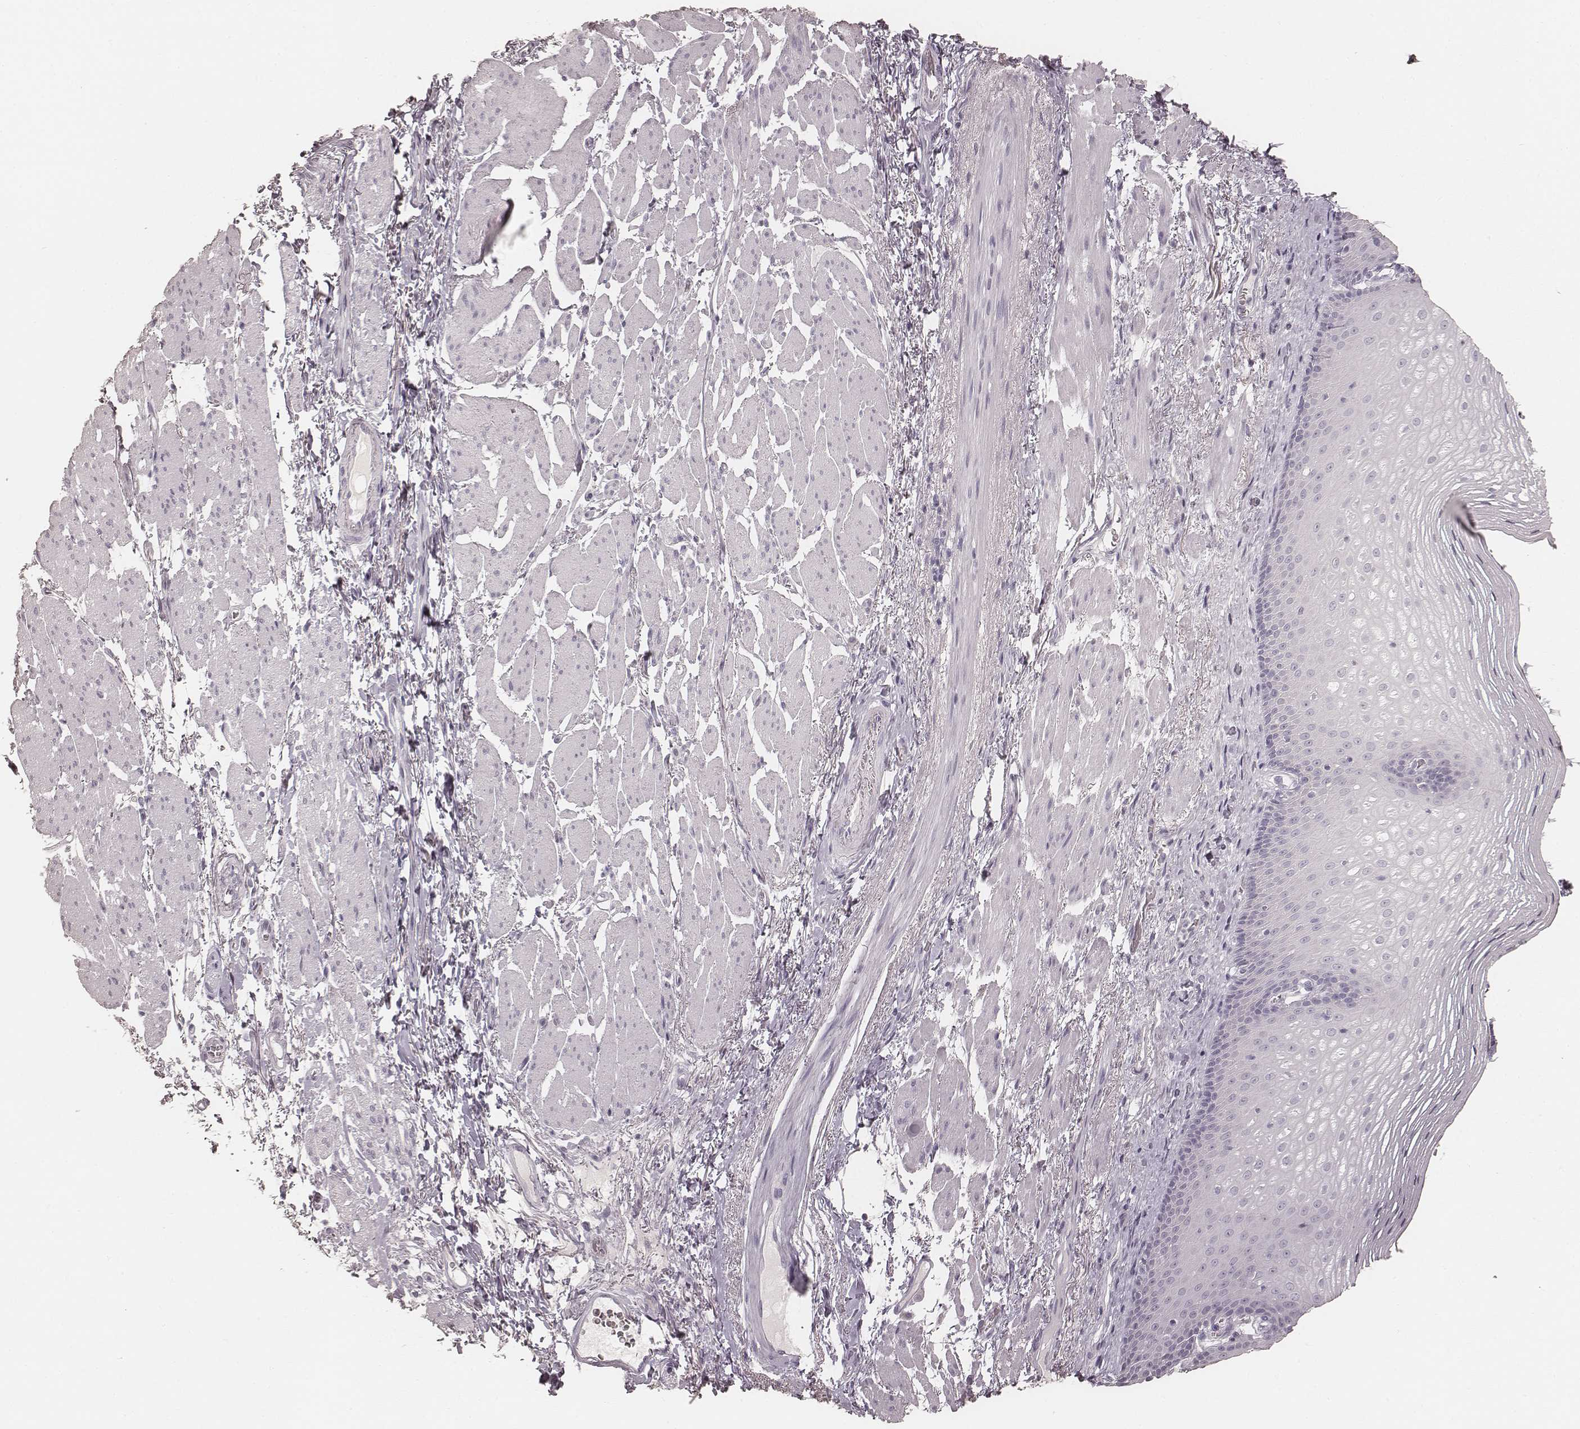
{"staining": {"intensity": "negative", "quantity": "none", "location": "none"}, "tissue": "esophagus", "cell_type": "Squamous epithelial cells", "image_type": "normal", "snomed": [{"axis": "morphology", "description": "Normal tissue, NOS"}, {"axis": "topography", "description": "Esophagus"}], "caption": "The histopathology image exhibits no staining of squamous epithelial cells in normal esophagus. Brightfield microscopy of IHC stained with DAB (brown) and hematoxylin (blue), captured at high magnification.", "gene": "KRT26", "patient": {"sex": "male", "age": 76}}